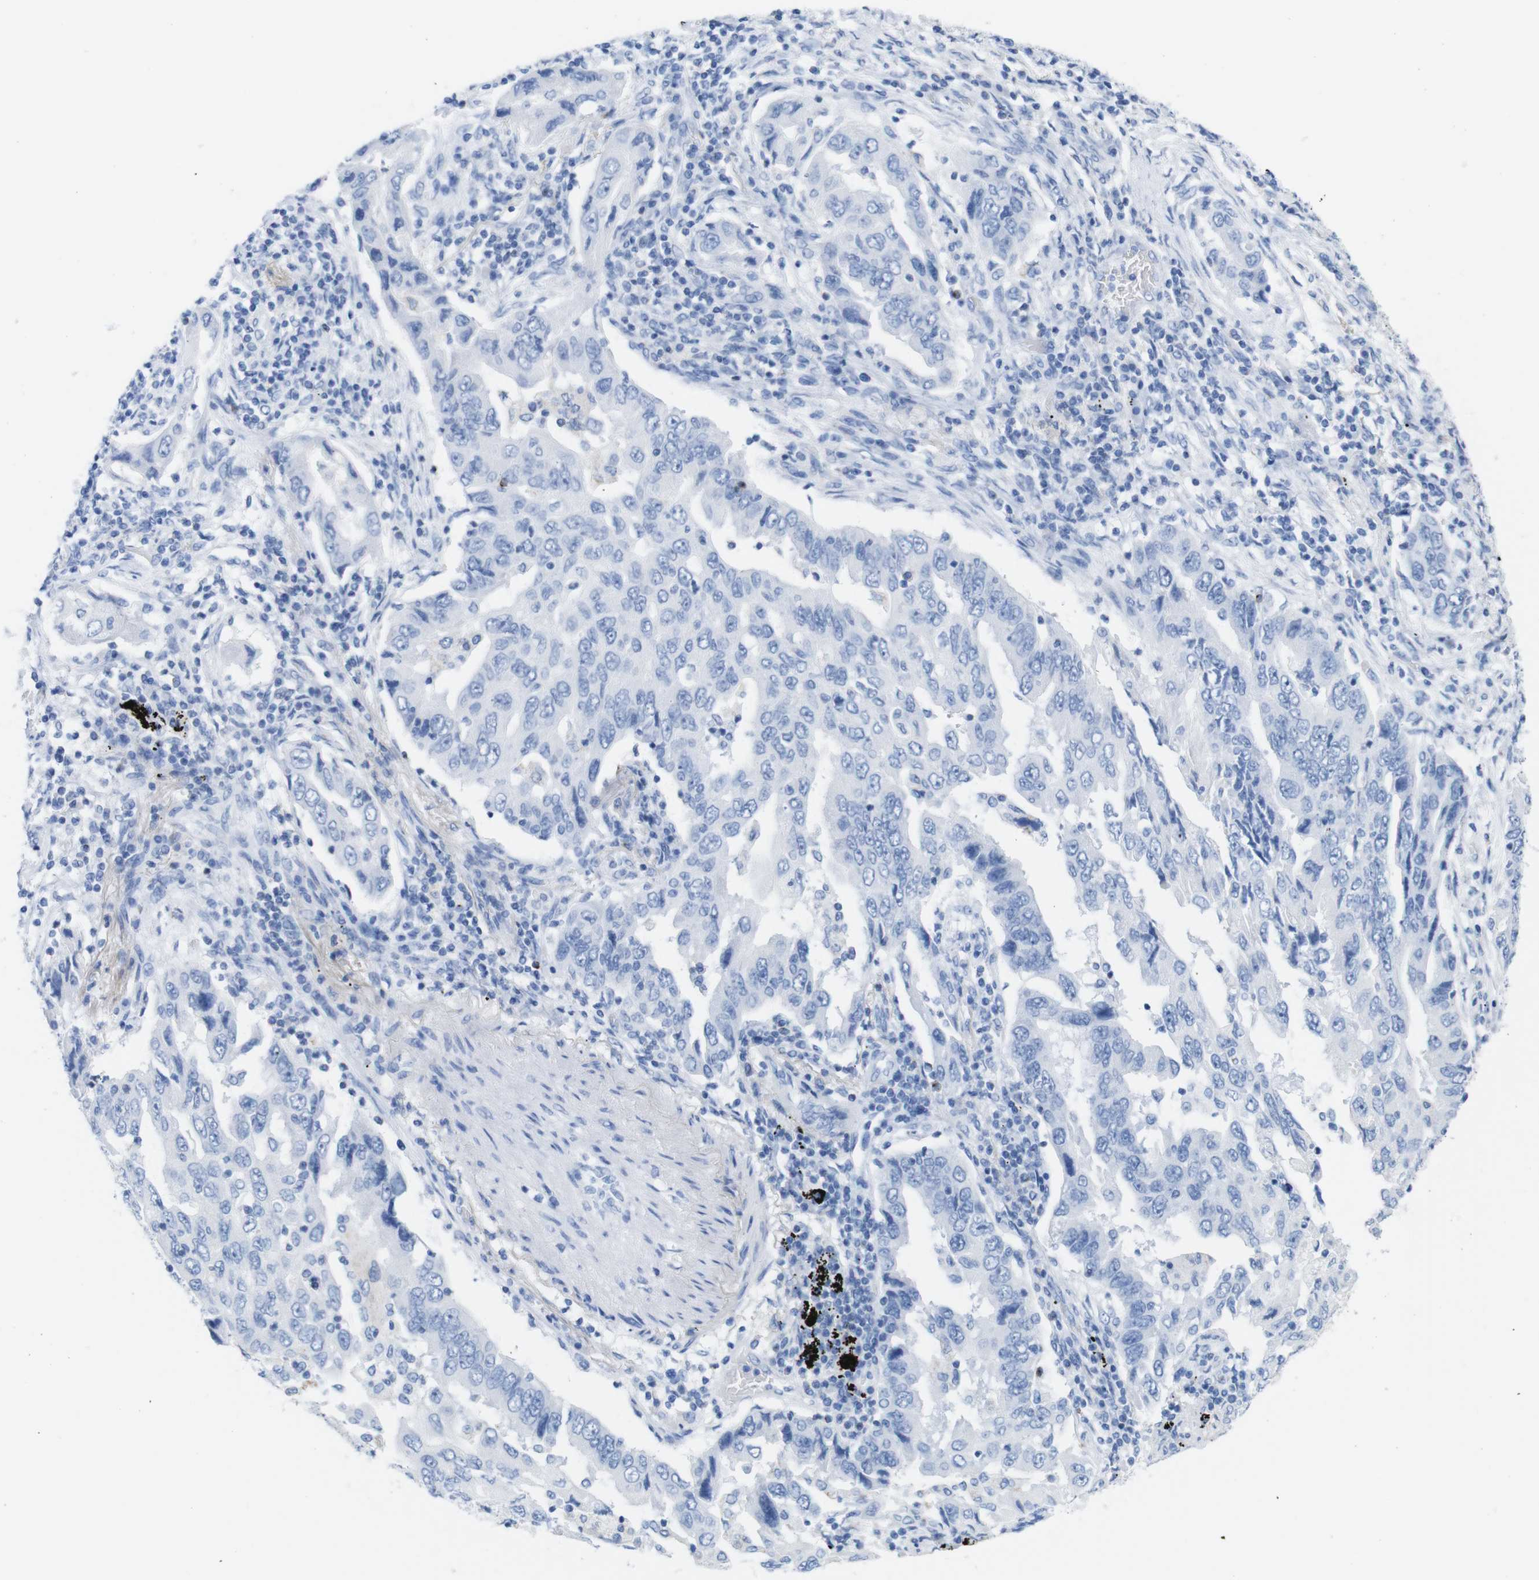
{"staining": {"intensity": "negative", "quantity": "none", "location": "none"}, "tissue": "lung cancer", "cell_type": "Tumor cells", "image_type": "cancer", "snomed": [{"axis": "morphology", "description": "Adenocarcinoma, NOS"}, {"axis": "topography", "description": "Lung"}], "caption": "IHC image of neoplastic tissue: human lung cancer stained with DAB reveals no significant protein expression in tumor cells.", "gene": "LAG3", "patient": {"sex": "female", "age": 65}}